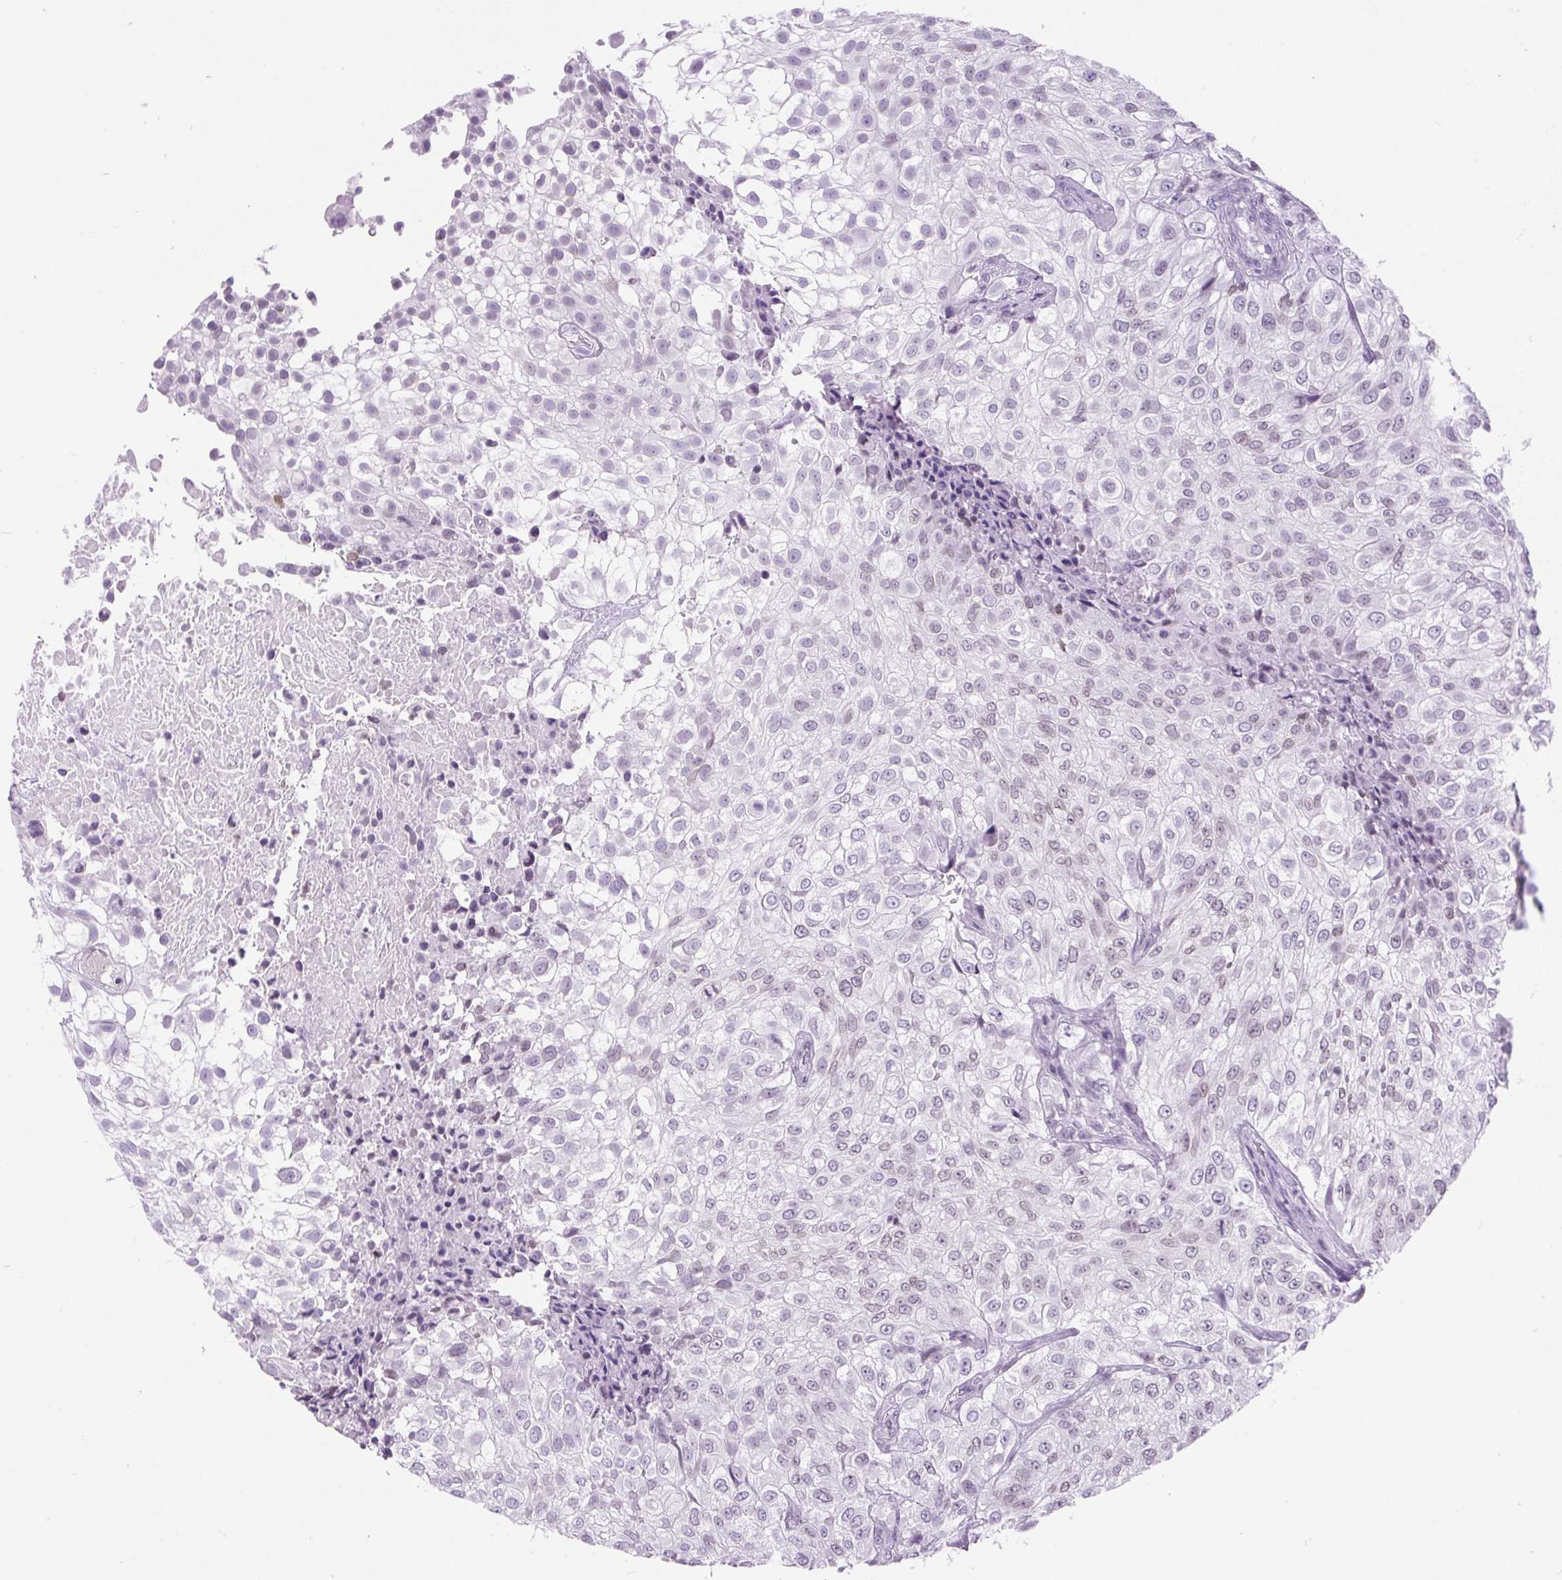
{"staining": {"intensity": "weak", "quantity": "<25%", "location": "nuclear"}, "tissue": "urothelial cancer", "cell_type": "Tumor cells", "image_type": "cancer", "snomed": [{"axis": "morphology", "description": "Urothelial carcinoma, High grade"}, {"axis": "topography", "description": "Urinary bladder"}], "caption": "Urothelial carcinoma (high-grade) stained for a protein using immunohistochemistry reveals no positivity tumor cells.", "gene": "VPREB1", "patient": {"sex": "male", "age": 56}}